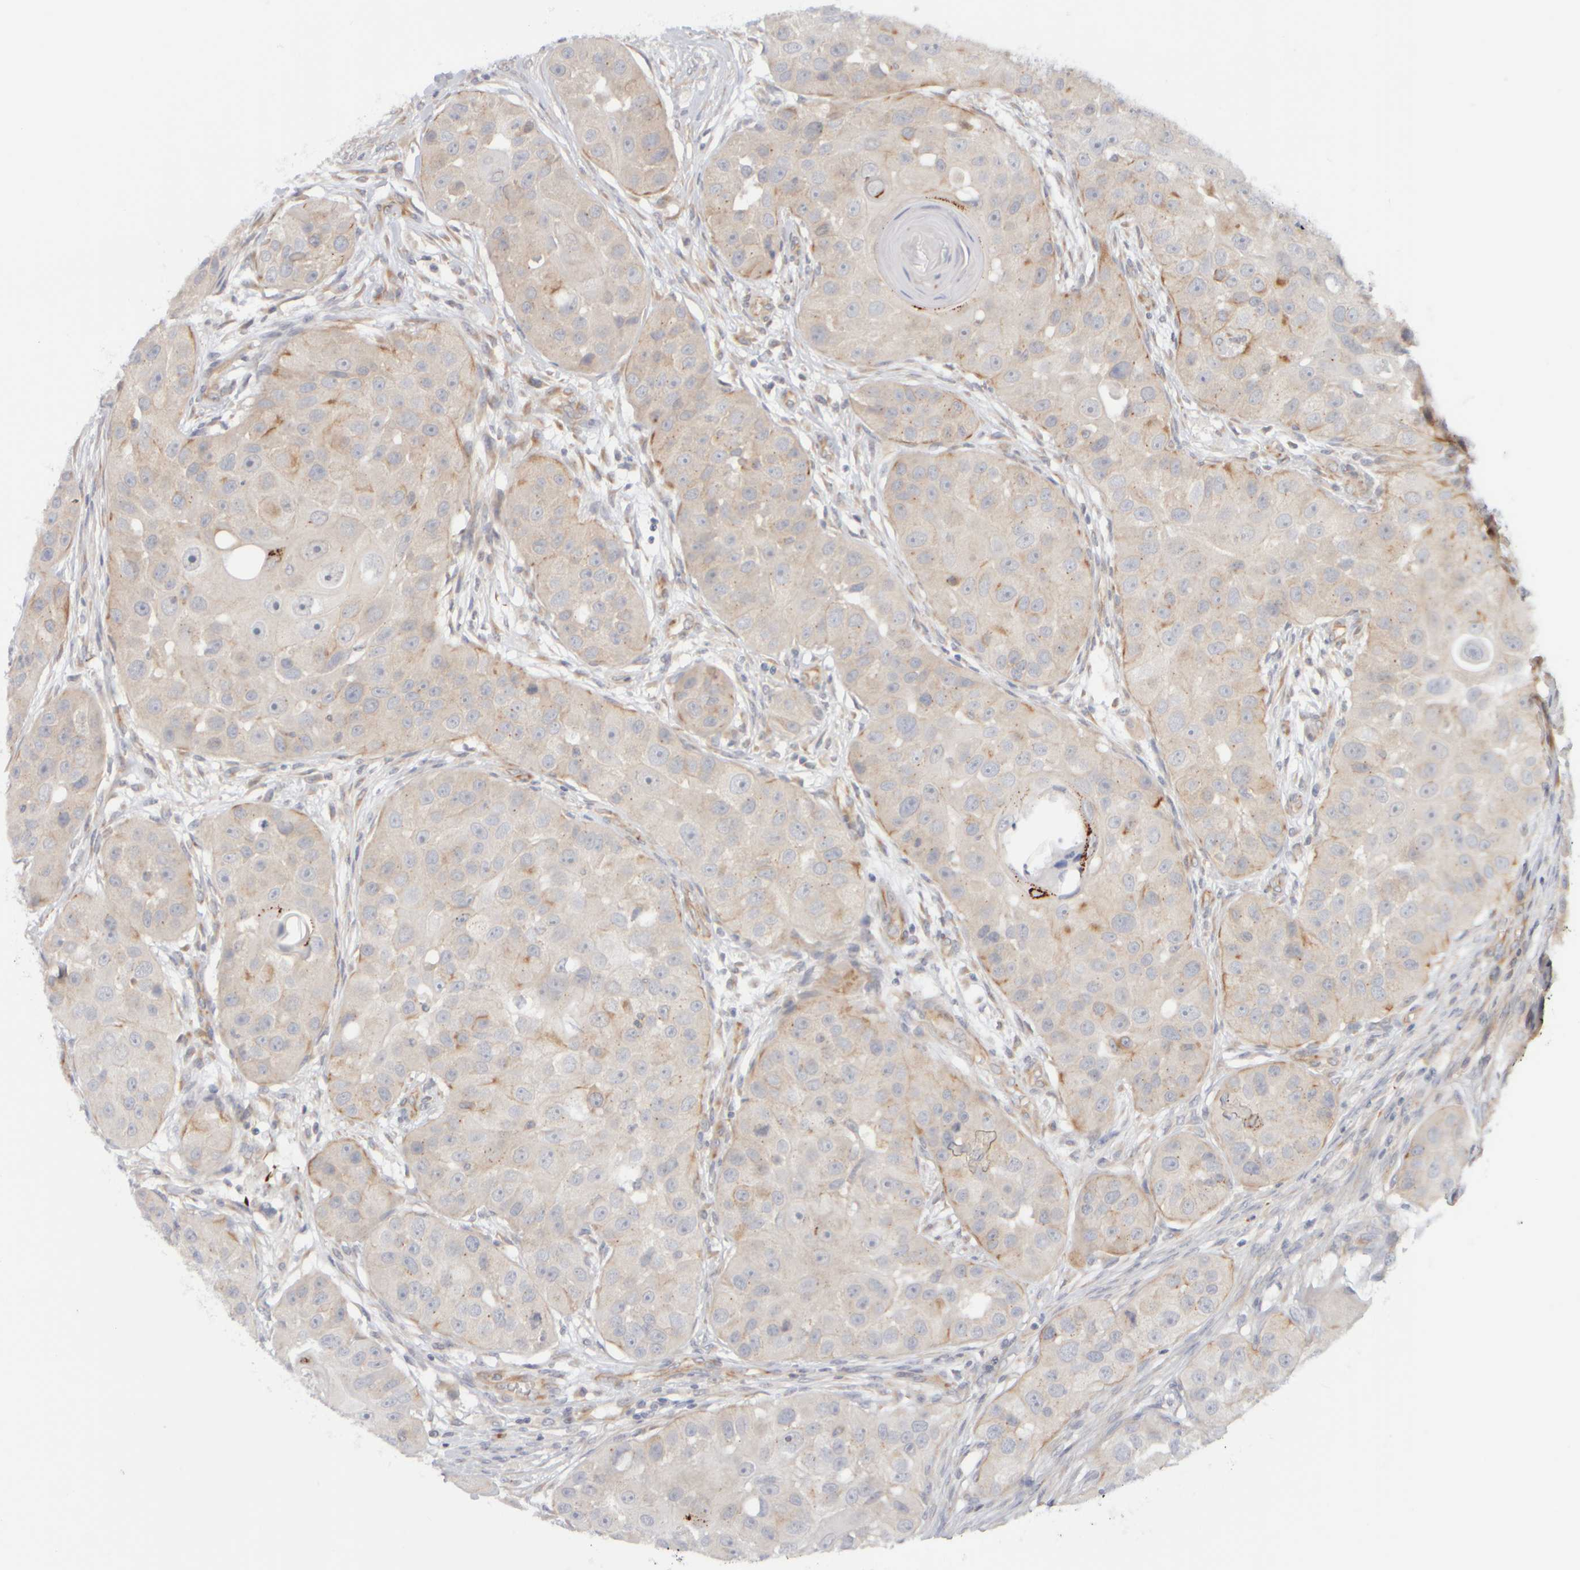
{"staining": {"intensity": "moderate", "quantity": "<25%", "location": "cytoplasmic/membranous"}, "tissue": "head and neck cancer", "cell_type": "Tumor cells", "image_type": "cancer", "snomed": [{"axis": "morphology", "description": "Normal tissue, NOS"}, {"axis": "morphology", "description": "Squamous cell carcinoma, NOS"}, {"axis": "topography", "description": "Skeletal muscle"}, {"axis": "topography", "description": "Head-Neck"}], "caption": "Immunohistochemistry micrograph of neoplastic tissue: head and neck cancer (squamous cell carcinoma) stained using immunohistochemistry (IHC) displays low levels of moderate protein expression localized specifically in the cytoplasmic/membranous of tumor cells, appearing as a cytoplasmic/membranous brown color.", "gene": "GOPC", "patient": {"sex": "male", "age": 51}}